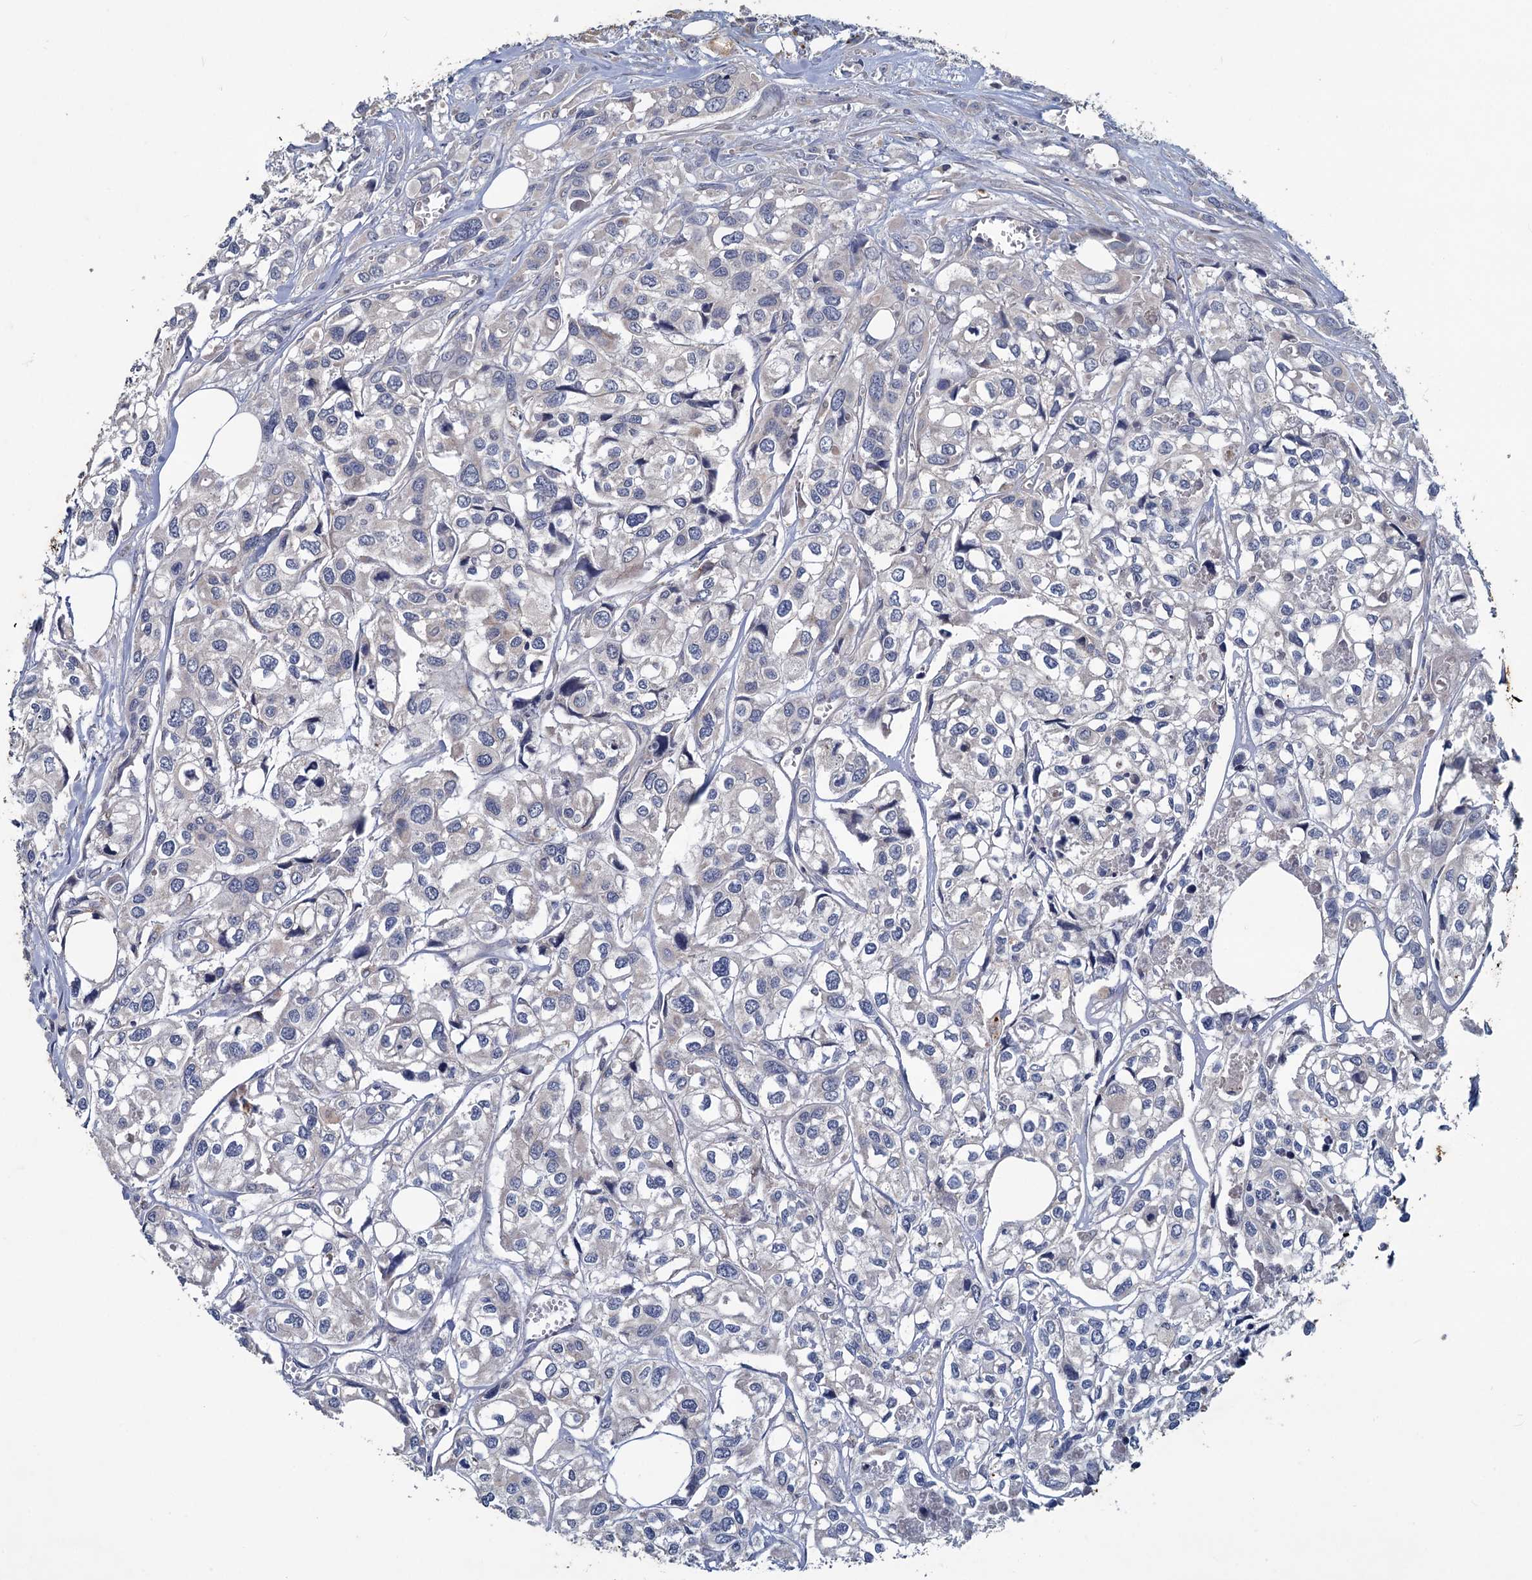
{"staining": {"intensity": "negative", "quantity": "none", "location": "none"}, "tissue": "urothelial cancer", "cell_type": "Tumor cells", "image_type": "cancer", "snomed": [{"axis": "morphology", "description": "Urothelial carcinoma, High grade"}, {"axis": "topography", "description": "Urinary bladder"}], "caption": "The micrograph exhibits no significant positivity in tumor cells of urothelial carcinoma (high-grade).", "gene": "SLC2A7", "patient": {"sex": "male", "age": 67}}